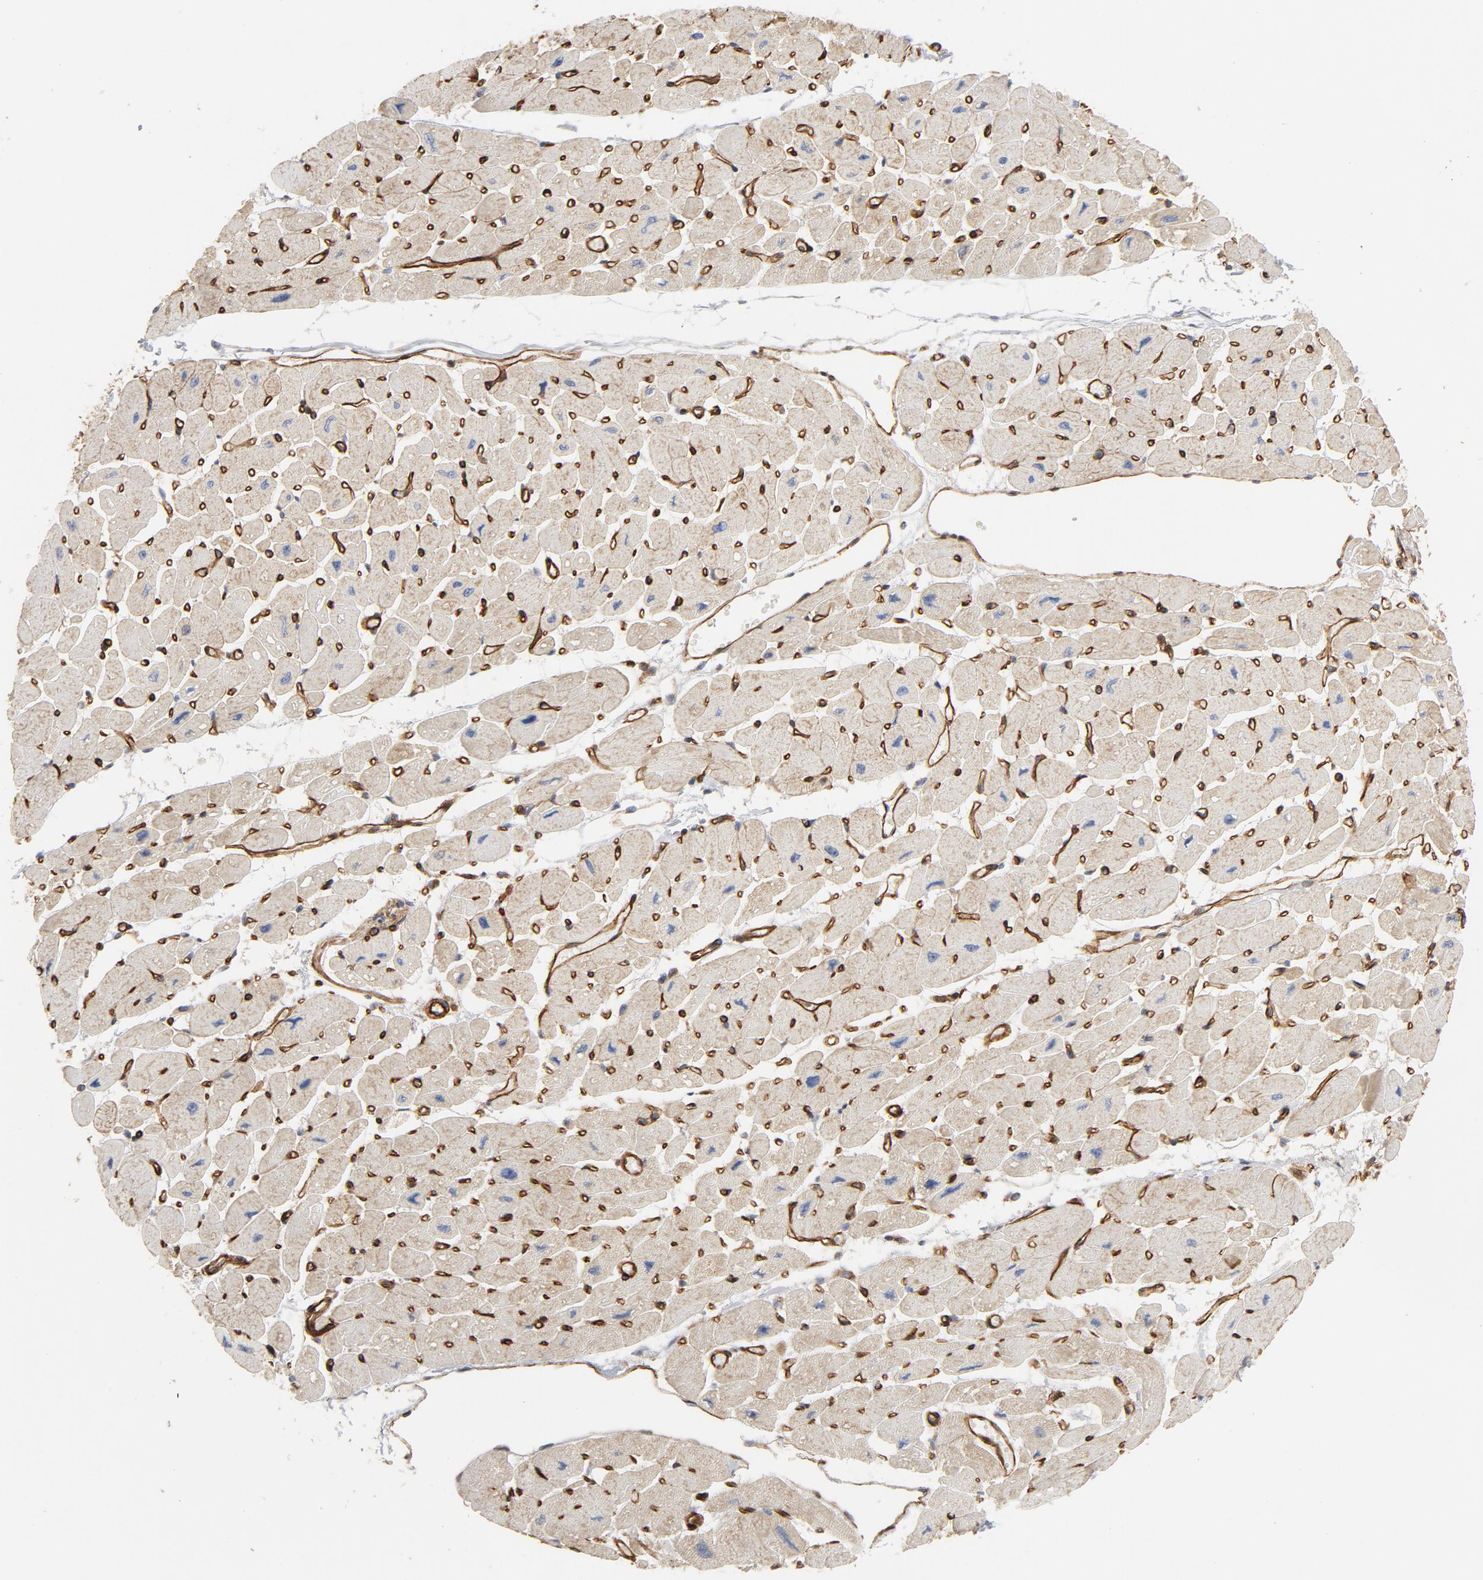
{"staining": {"intensity": "negative", "quantity": "none", "location": "none"}, "tissue": "heart muscle", "cell_type": "Cardiomyocytes", "image_type": "normal", "snomed": [{"axis": "morphology", "description": "Normal tissue, NOS"}, {"axis": "topography", "description": "Heart"}], "caption": "This is a histopathology image of immunohistochemistry (IHC) staining of benign heart muscle, which shows no positivity in cardiomyocytes. (Stains: DAB IHC with hematoxylin counter stain, Microscopy: brightfield microscopy at high magnification).", "gene": "GNG2", "patient": {"sex": "female", "age": 54}}